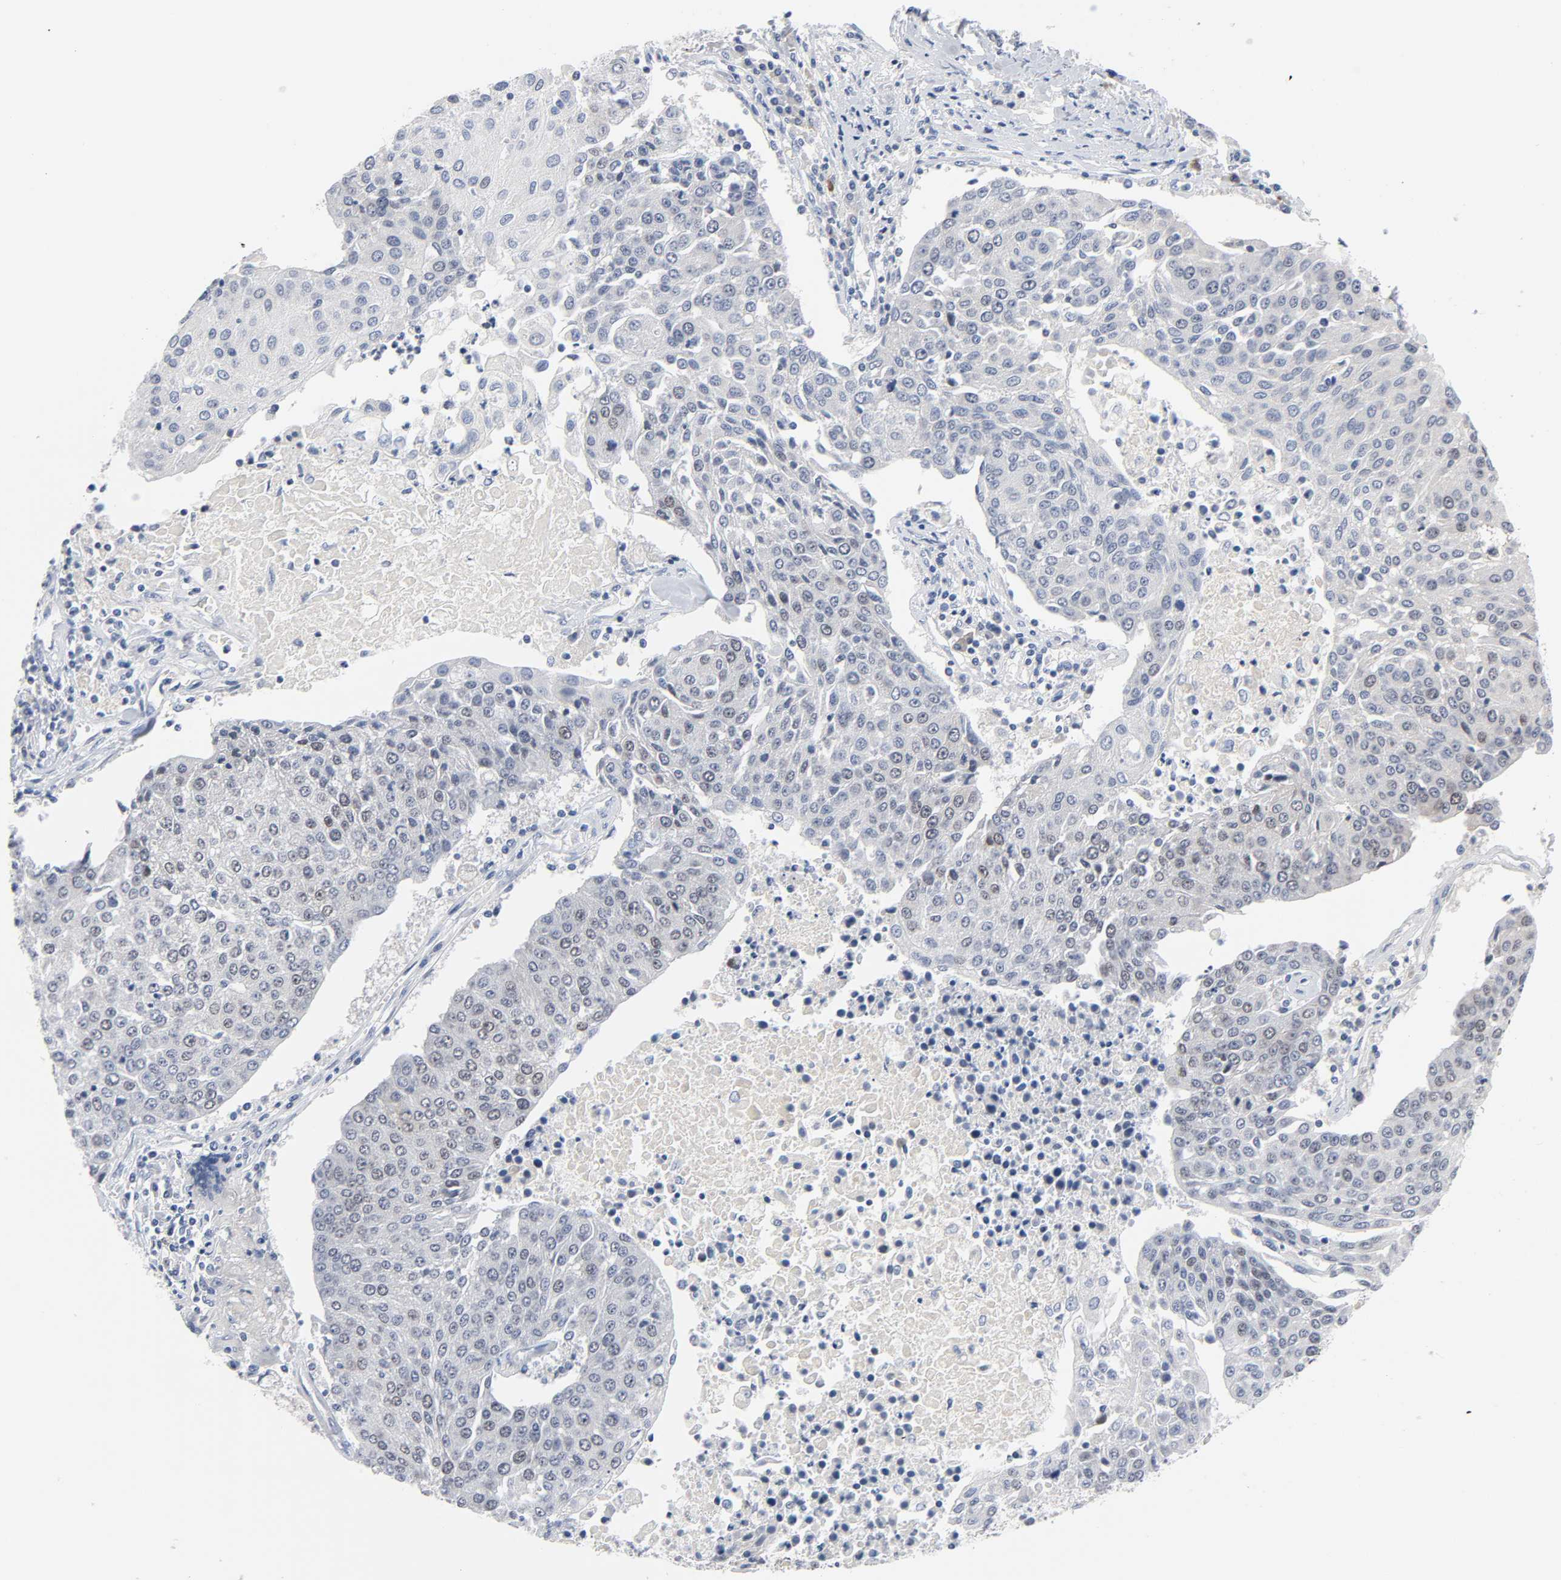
{"staining": {"intensity": "negative", "quantity": "none", "location": "none"}, "tissue": "urothelial cancer", "cell_type": "Tumor cells", "image_type": "cancer", "snomed": [{"axis": "morphology", "description": "Urothelial carcinoma, High grade"}, {"axis": "topography", "description": "Urinary bladder"}], "caption": "A high-resolution micrograph shows immunohistochemistry (IHC) staining of high-grade urothelial carcinoma, which displays no significant expression in tumor cells.", "gene": "WEE1", "patient": {"sex": "female", "age": 85}}